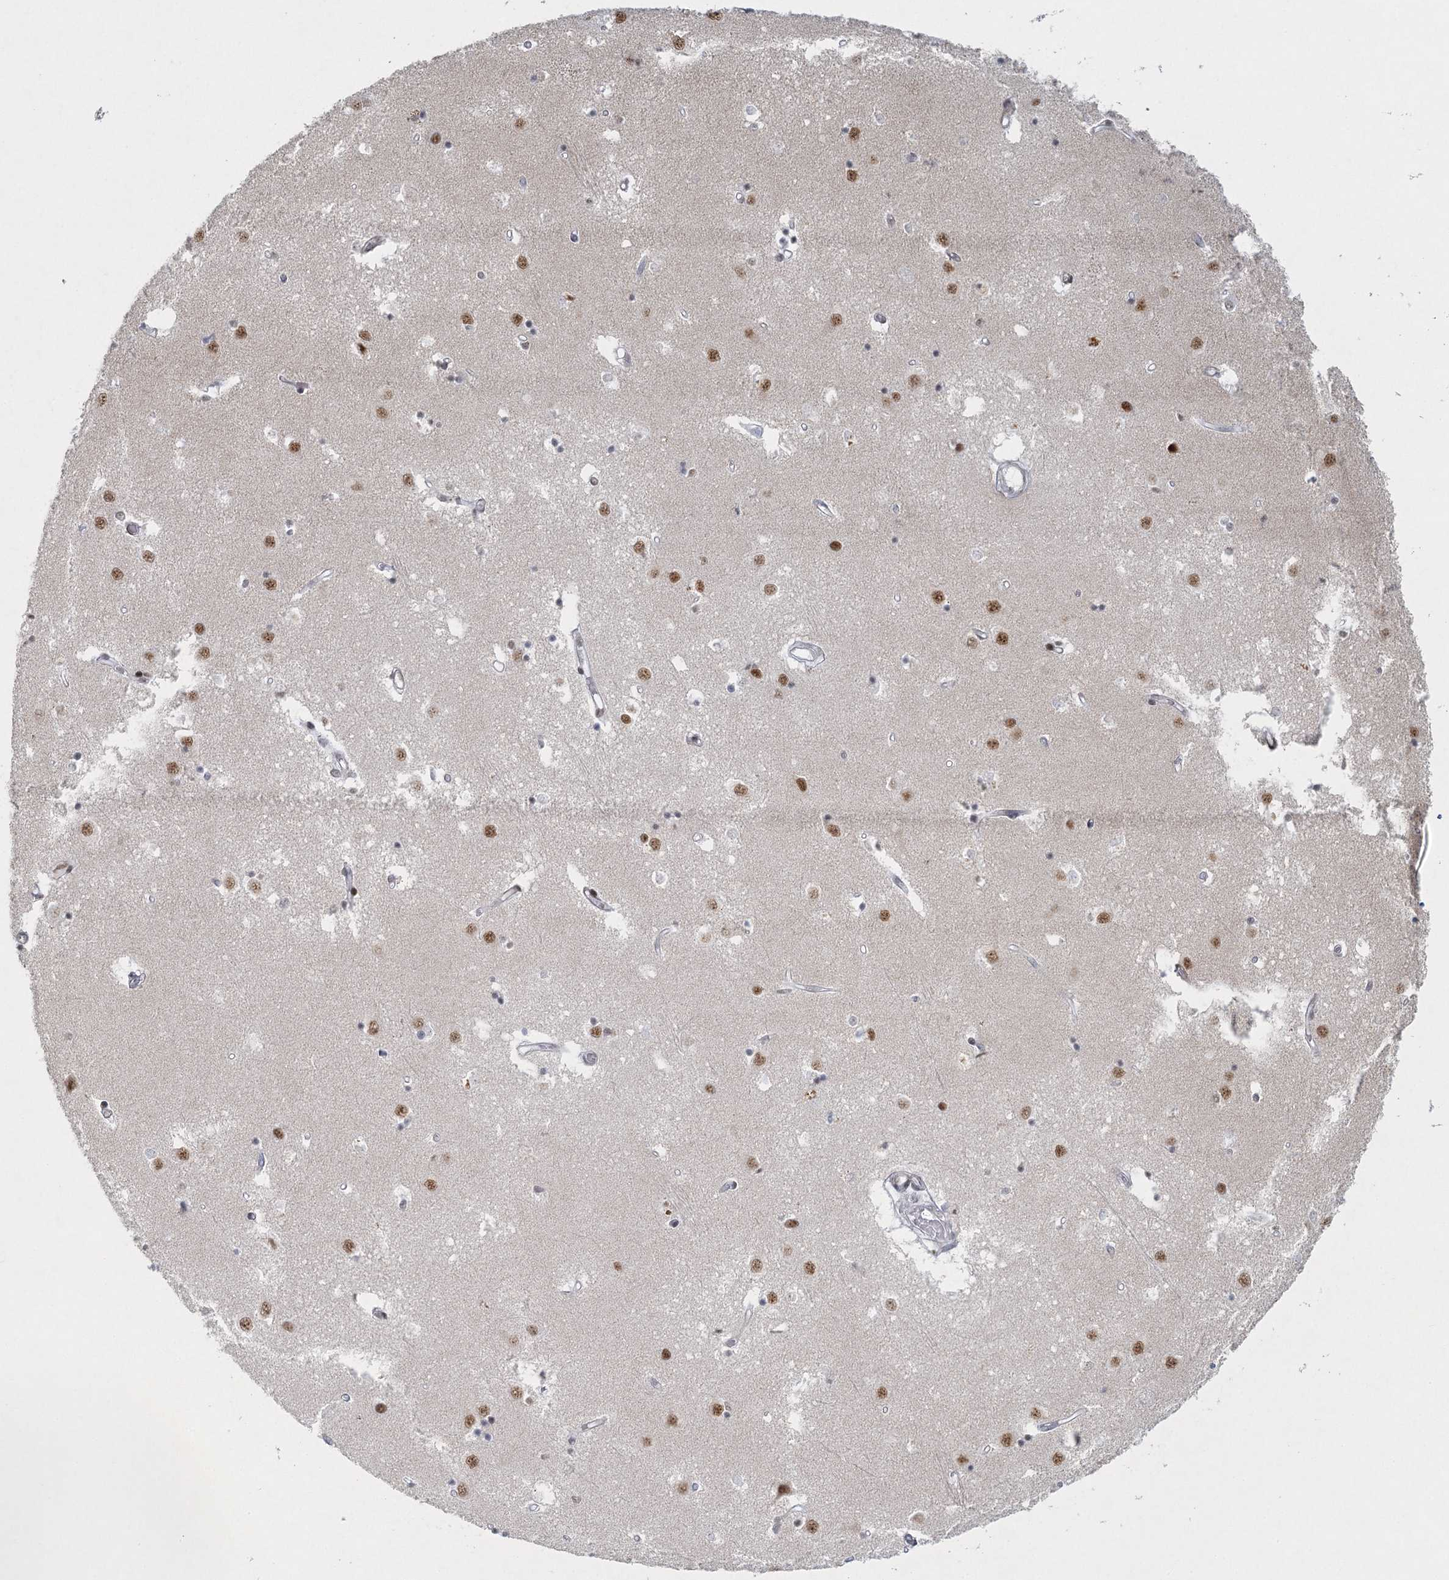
{"staining": {"intensity": "moderate", "quantity": "<25%", "location": "nuclear"}, "tissue": "caudate", "cell_type": "Glial cells", "image_type": "normal", "snomed": [{"axis": "morphology", "description": "Normal tissue, NOS"}, {"axis": "topography", "description": "Lateral ventricle wall"}], "caption": "Human caudate stained for a protein (brown) exhibits moderate nuclear positive positivity in about <25% of glial cells.", "gene": "U2SURP", "patient": {"sex": "male", "age": 45}}